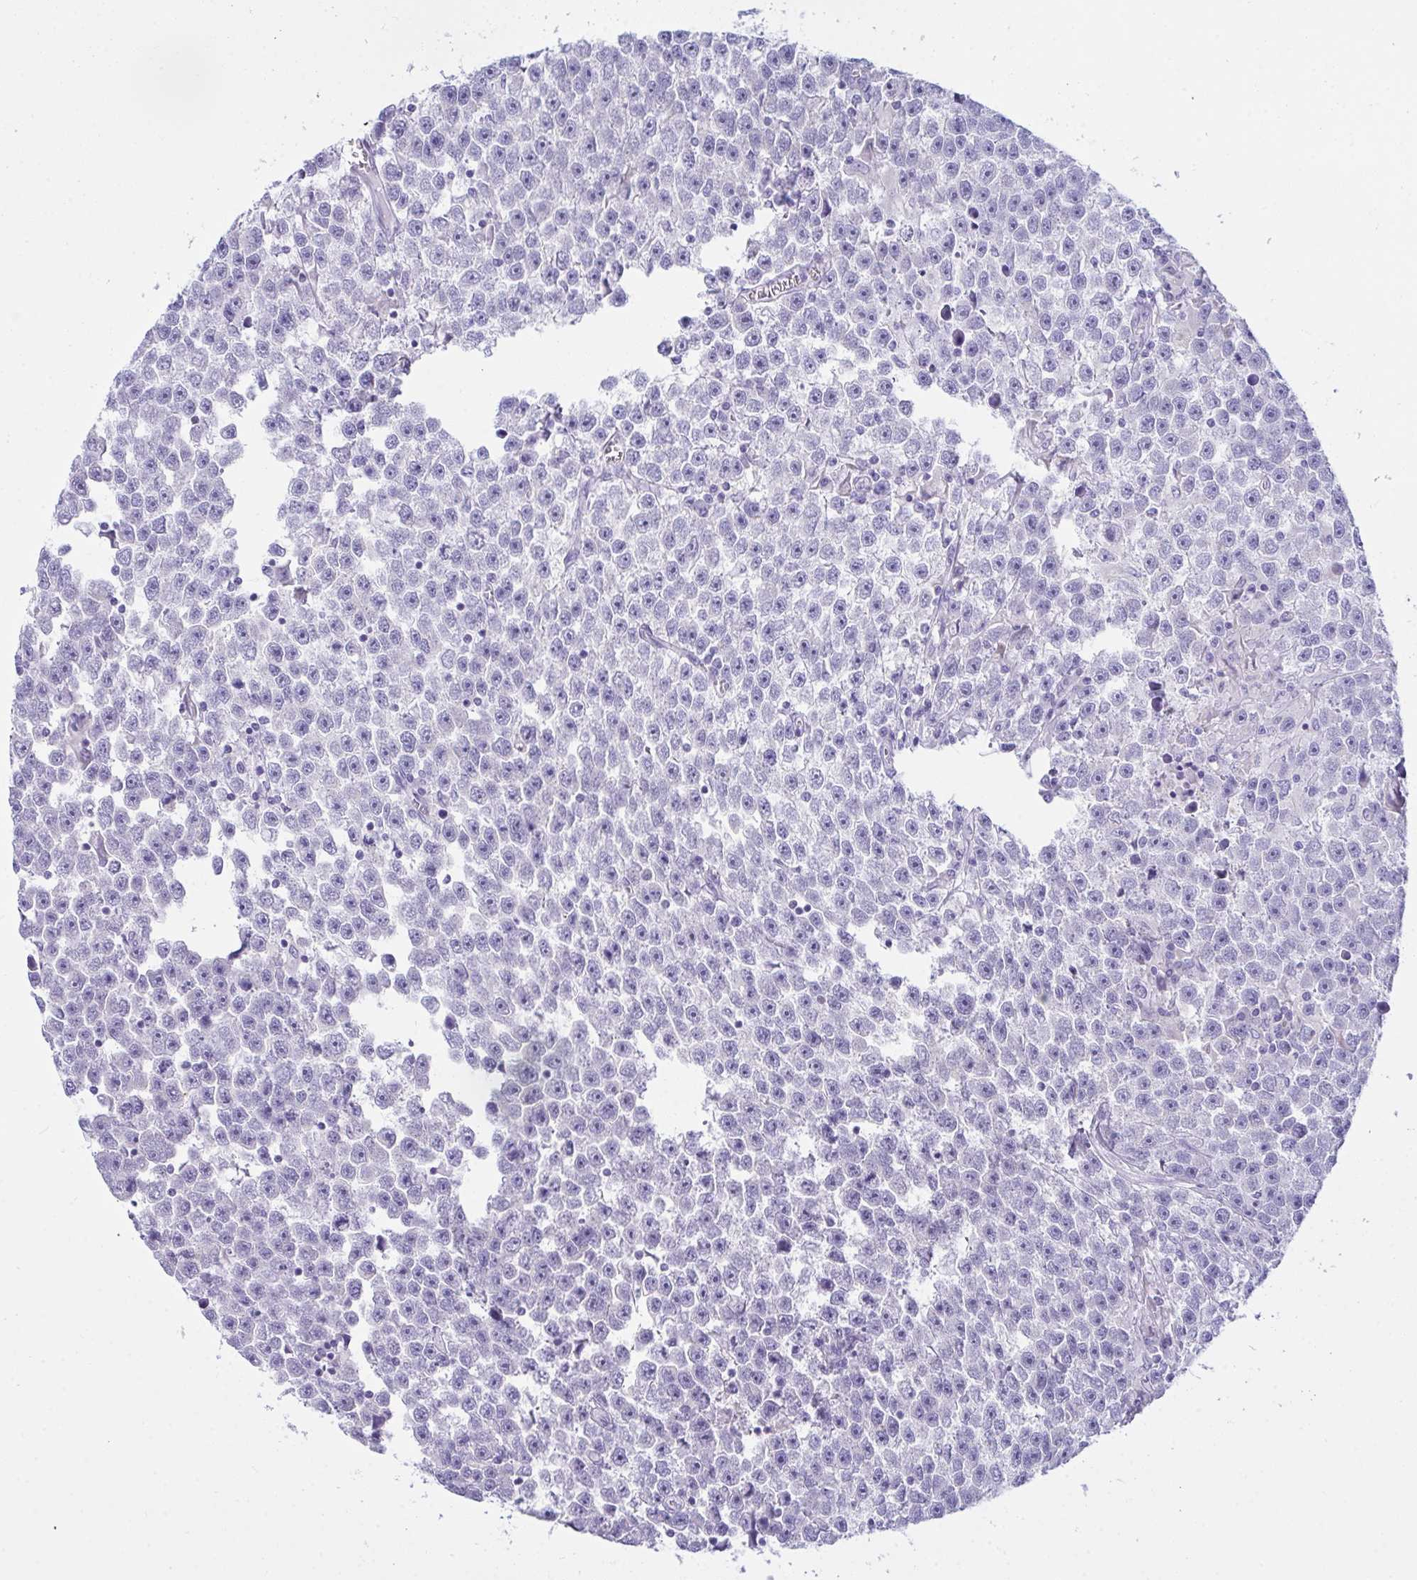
{"staining": {"intensity": "negative", "quantity": "none", "location": "none"}, "tissue": "testis cancer", "cell_type": "Tumor cells", "image_type": "cancer", "snomed": [{"axis": "morphology", "description": "Seminoma, NOS"}, {"axis": "topography", "description": "Testis"}], "caption": "This is an IHC image of seminoma (testis). There is no positivity in tumor cells.", "gene": "BBS1", "patient": {"sex": "male", "age": 31}}